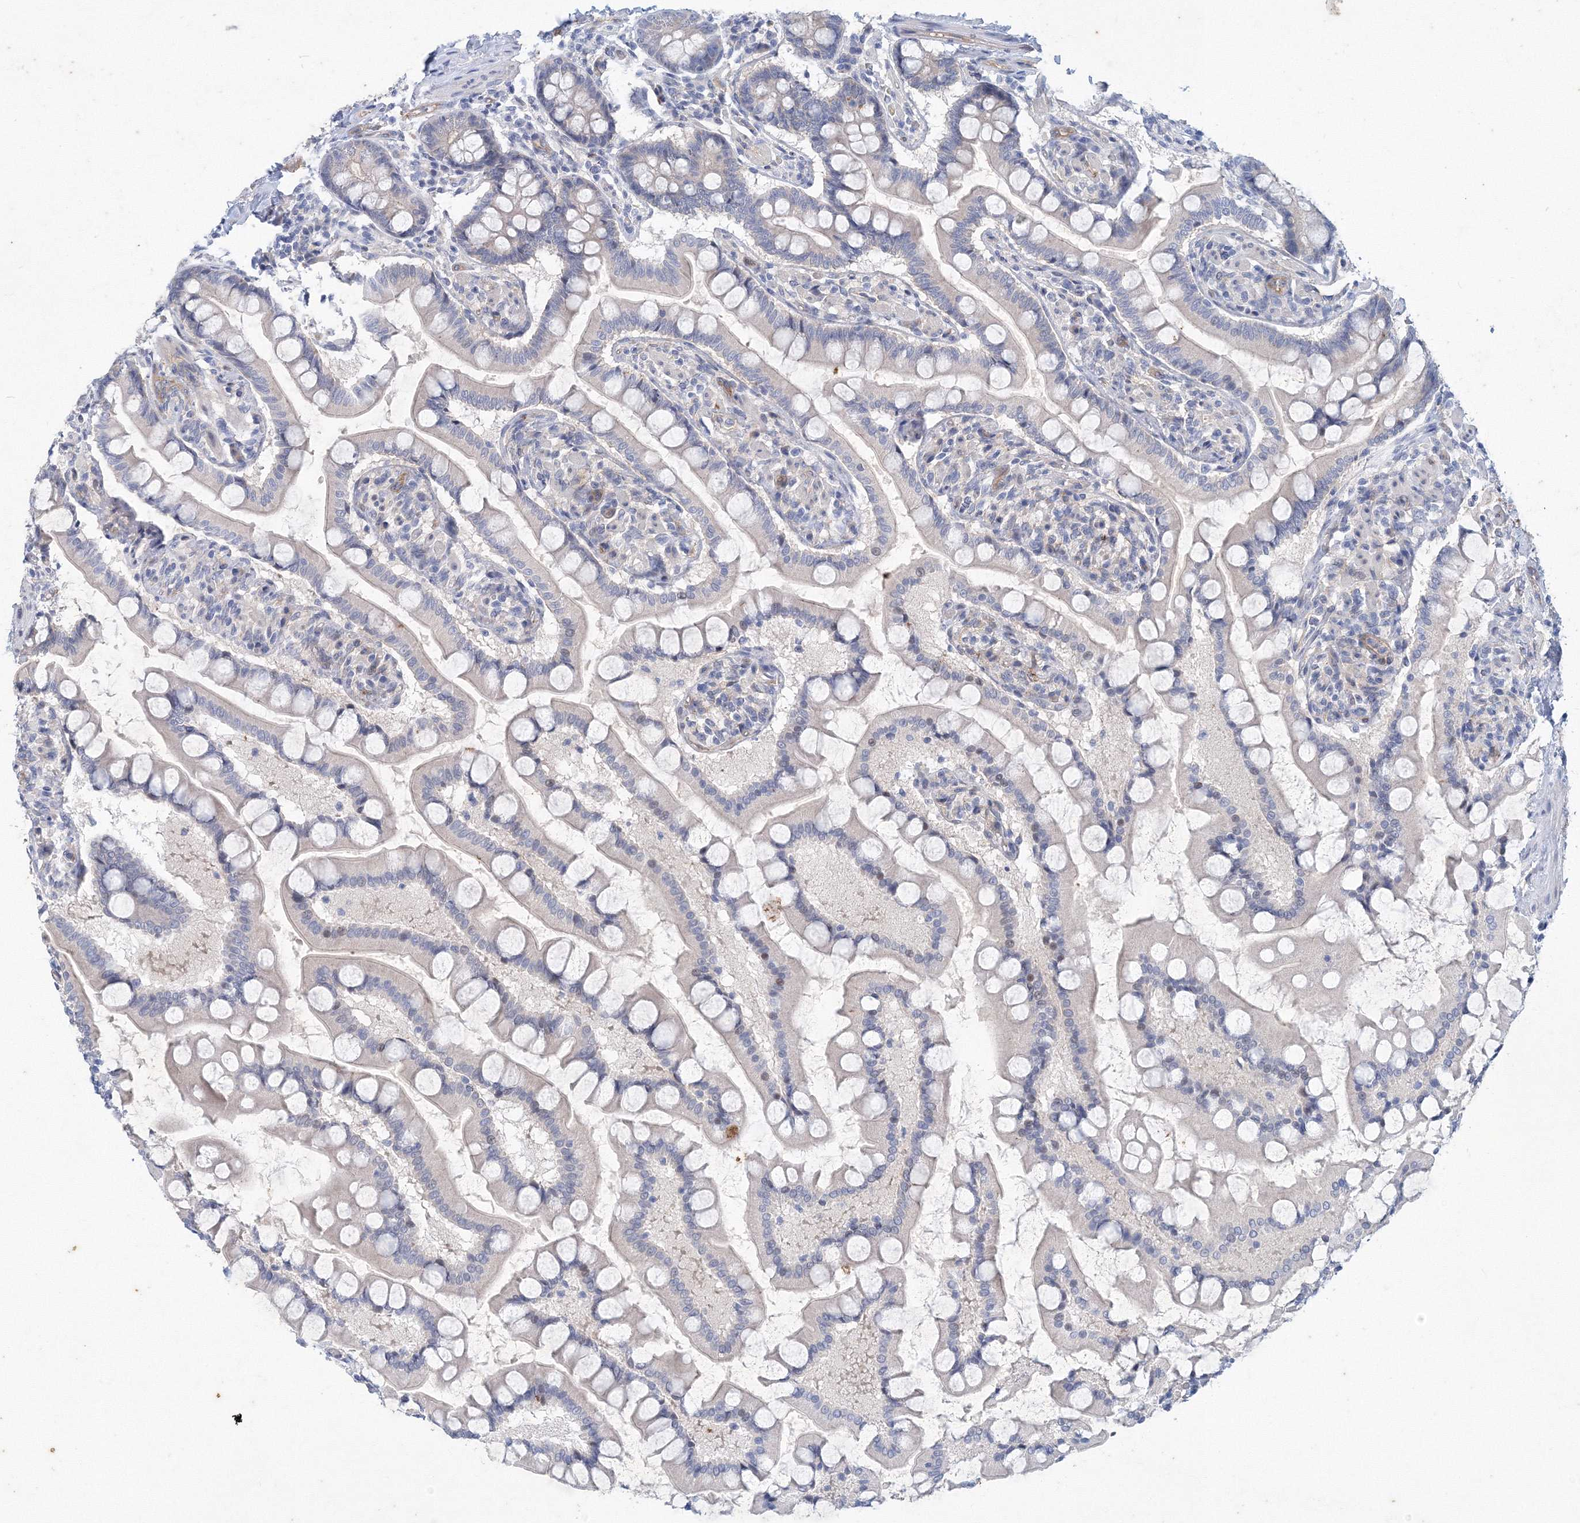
{"staining": {"intensity": "negative", "quantity": "none", "location": "none"}, "tissue": "small intestine", "cell_type": "Glandular cells", "image_type": "normal", "snomed": [{"axis": "morphology", "description": "Normal tissue, NOS"}, {"axis": "topography", "description": "Small intestine"}], "caption": "The immunohistochemistry (IHC) photomicrograph has no significant staining in glandular cells of small intestine.", "gene": "TANC1", "patient": {"sex": "male", "age": 41}}